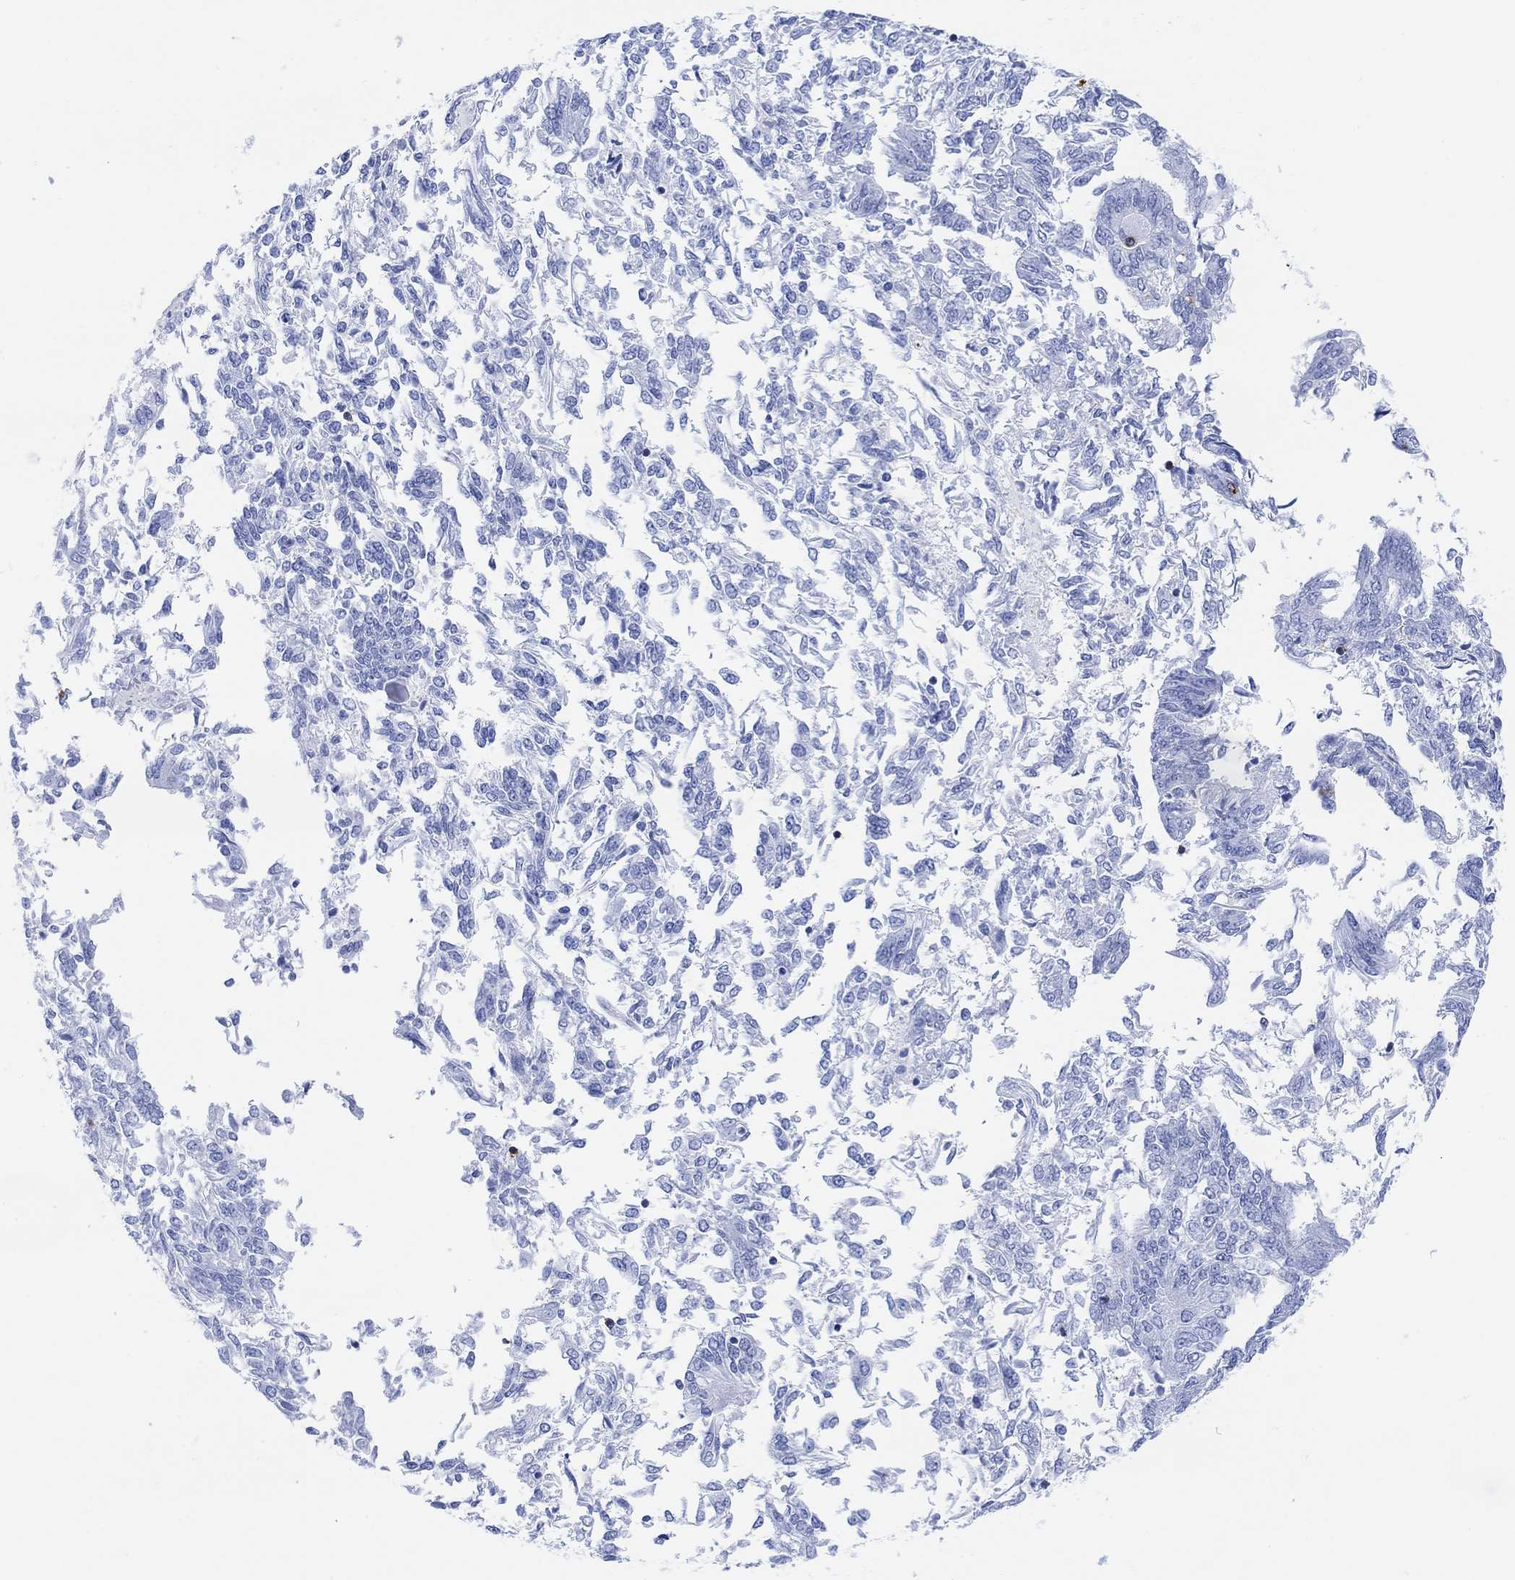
{"staining": {"intensity": "negative", "quantity": "none", "location": "none"}, "tissue": "endometrial cancer", "cell_type": "Tumor cells", "image_type": "cancer", "snomed": [{"axis": "morphology", "description": "Adenocarcinoma, NOS"}, {"axis": "topography", "description": "Endometrium"}], "caption": "This is an IHC histopathology image of human endometrial cancer. There is no positivity in tumor cells.", "gene": "GPR65", "patient": {"sex": "female", "age": 58}}